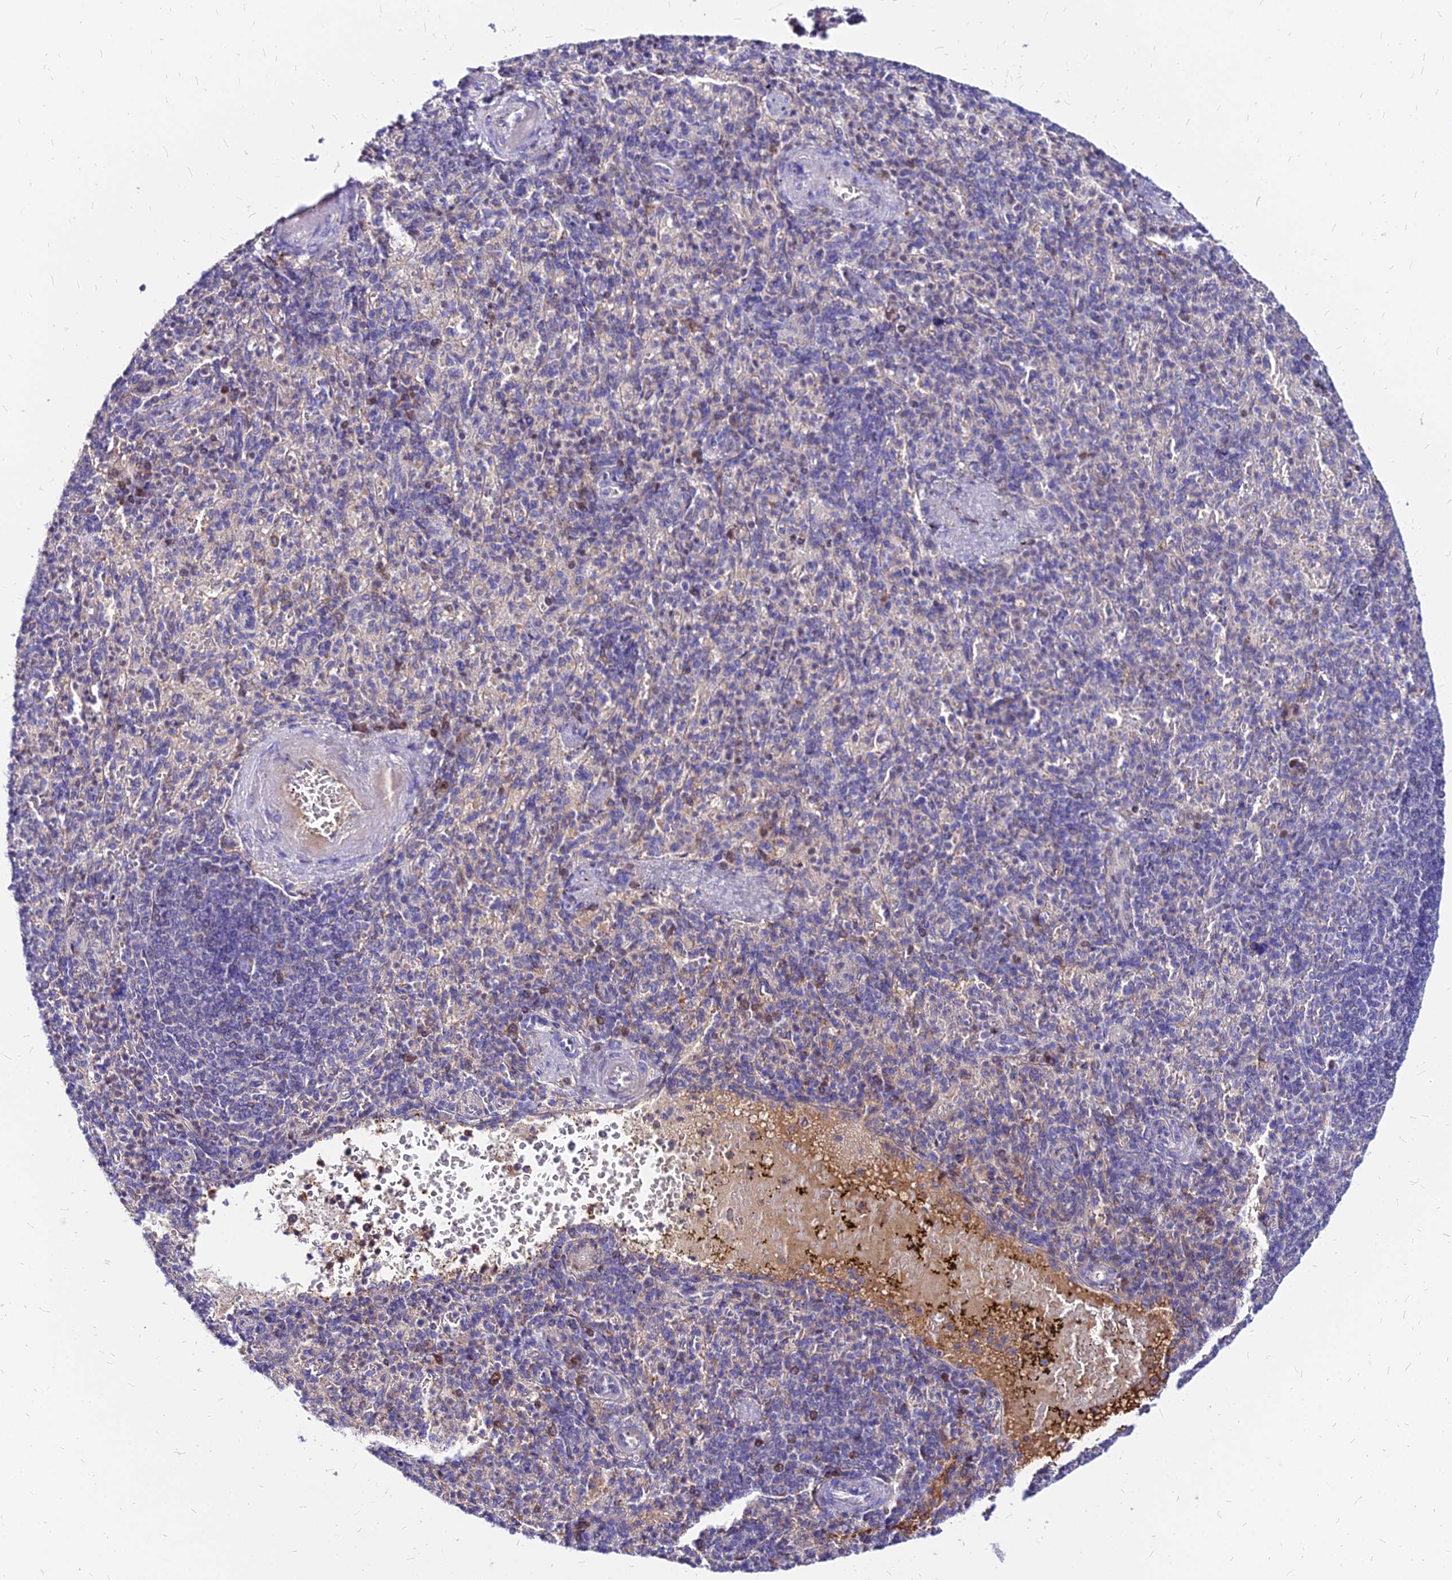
{"staining": {"intensity": "negative", "quantity": "none", "location": "none"}, "tissue": "spleen", "cell_type": "Cells in red pulp", "image_type": "normal", "snomed": [{"axis": "morphology", "description": "Normal tissue, NOS"}, {"axis": "topography", "description": "Spleen"}], "caption": "Cells in red pulp are negative for brown protein staining in unremarkable spleen.", "gene": "ACSM6", "patient": {"sex": "female", "age": 74}}